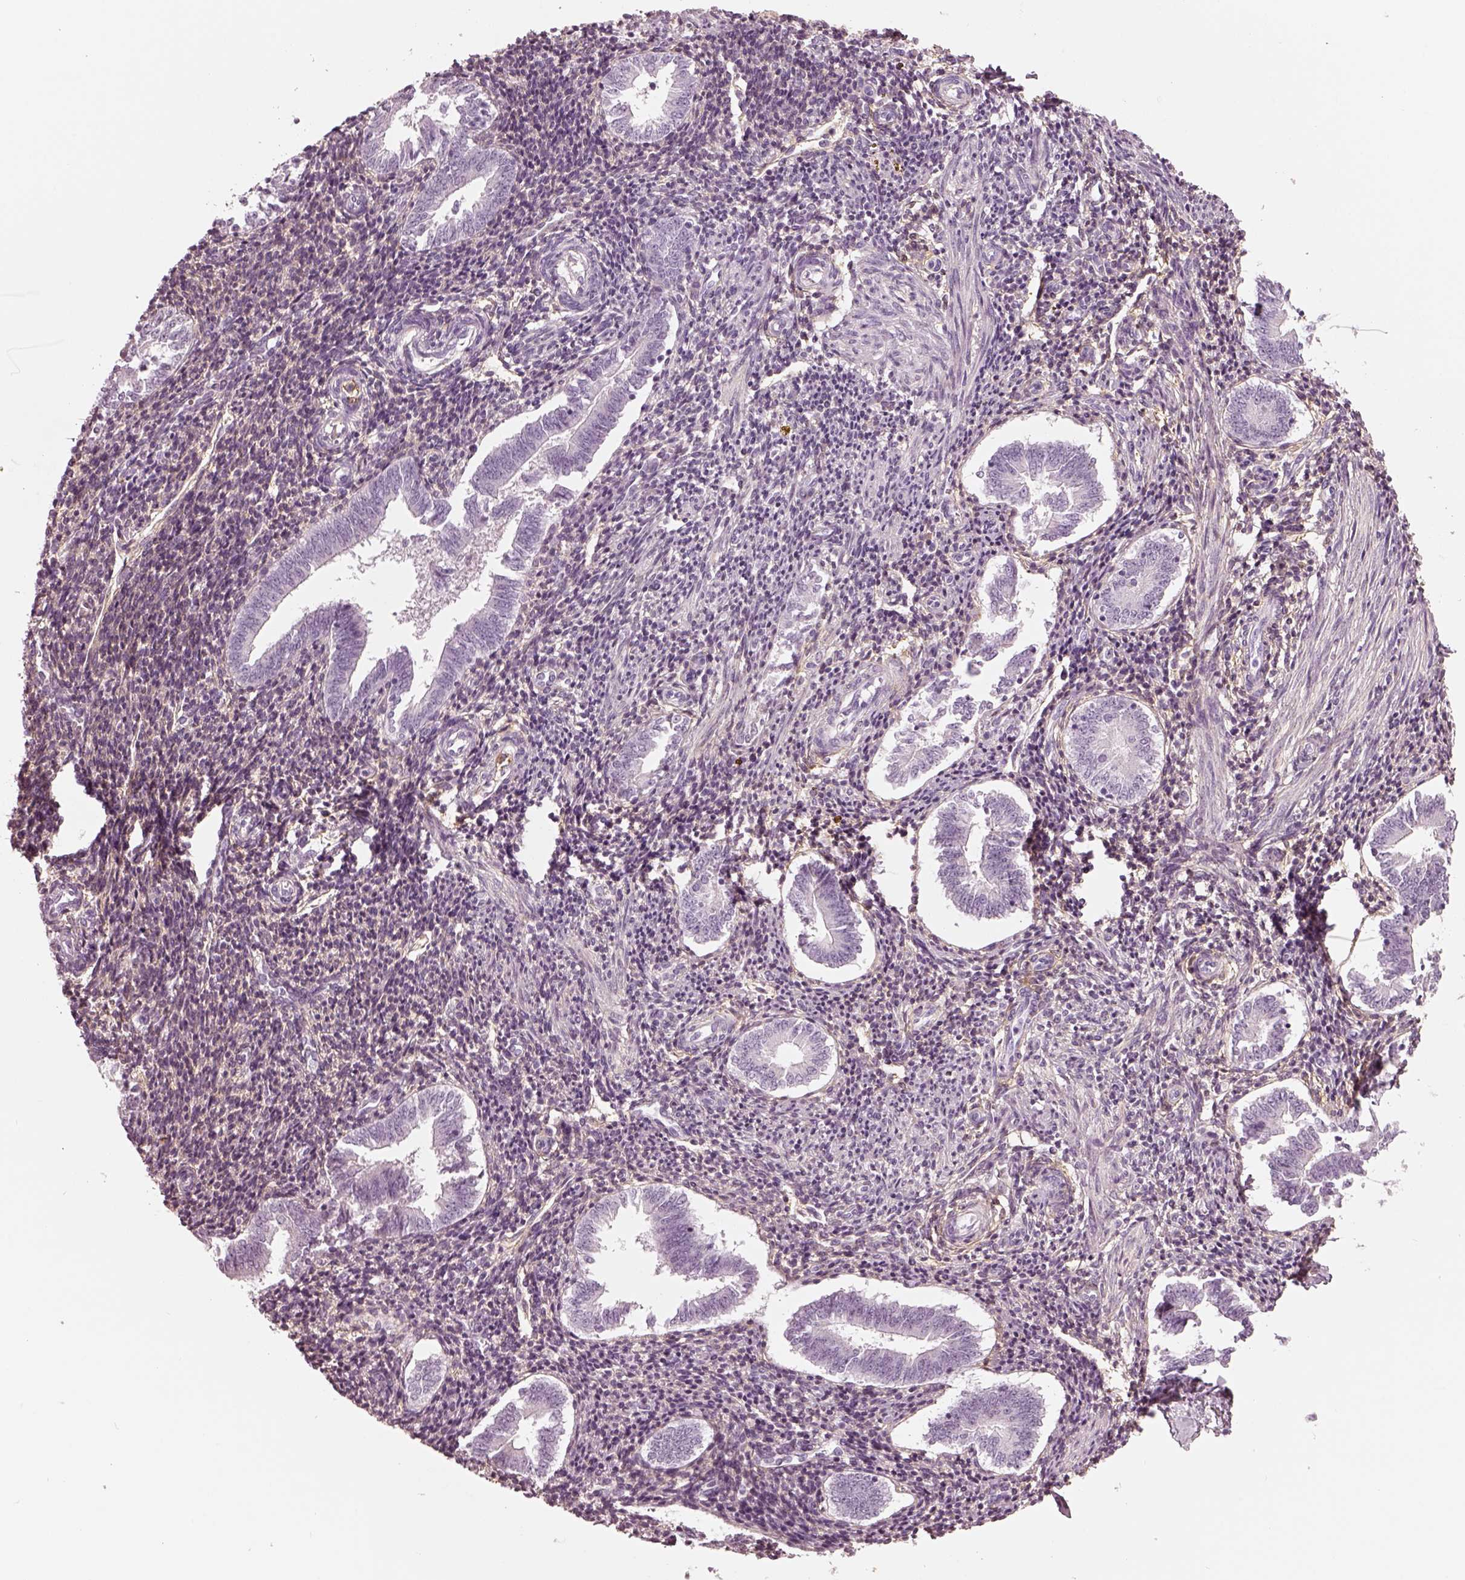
{"staining": {"intensity": "negative", "quantity": "none", "location": "none"}, "tissue": "endometrium", "cell_type": "Cells in endometrial stroma", "image_type": "normal", "snomed": [{"axis": "morphology", "description": "Normal tissue, NOS"}, {"axis": "topography", "description": "Endometrium"}], "caption": "This histopathology image is of normal endometrium stained with immunohistochemistry (IHC) to label a protein in brown with the nuclei are counter-stained blue. There is no positivity in cells in endometrial stroma.", "gene": "TRIM69", "patient": {"sex": "female", "age": 25}}